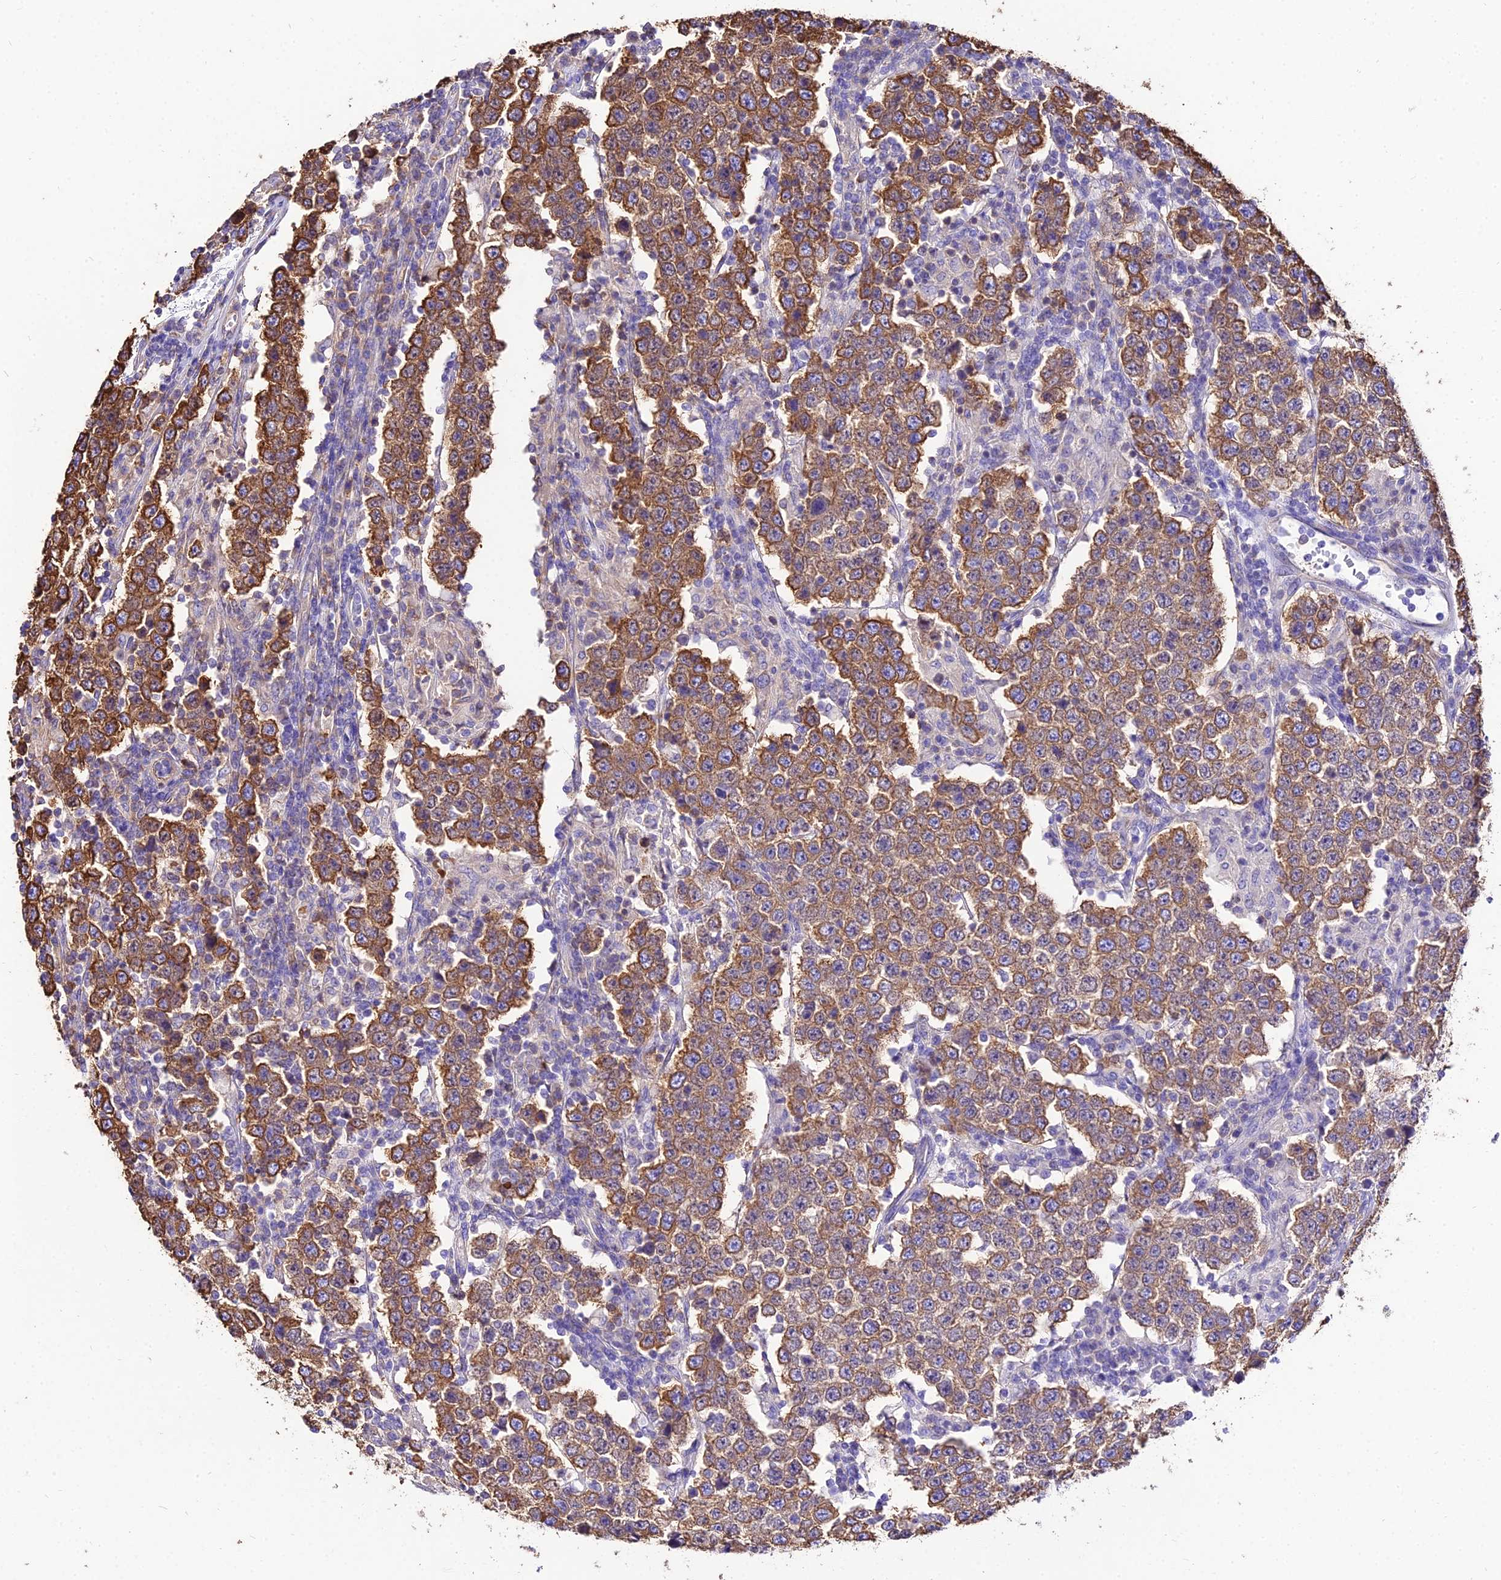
{"staining": {"intensity": "strong", "quantity": ">75%", "location": "cytoplasmic/membranous"}, "tissue": "testis cancer", "cell_type": "Tumor cells", "image_type": "cancer", "snomed": [{"axis": "morphology", "description": "Normal tissue, NOS"}, {"axis": "morphology", "description": "Urothelial carcinoma, High grade"}, {"axis": "morphology", "description": "Seminoma, NOS"}, {"axis": "morphology", "description": "Carcinoma, Embryonal, NOS"}, {"axis": "topography", "description": "Urinary bladder"}, {"axis": "topography", "description": "Testis"}], "caption": "This is a histology image of immunohistochemistry (IHC) staining of testis cancer, which shows strong expression in the cytoplasmic/membranous of tumor cells.", "gene": "TUBA3D", "patient": {"sex": "male", "age": 41}}